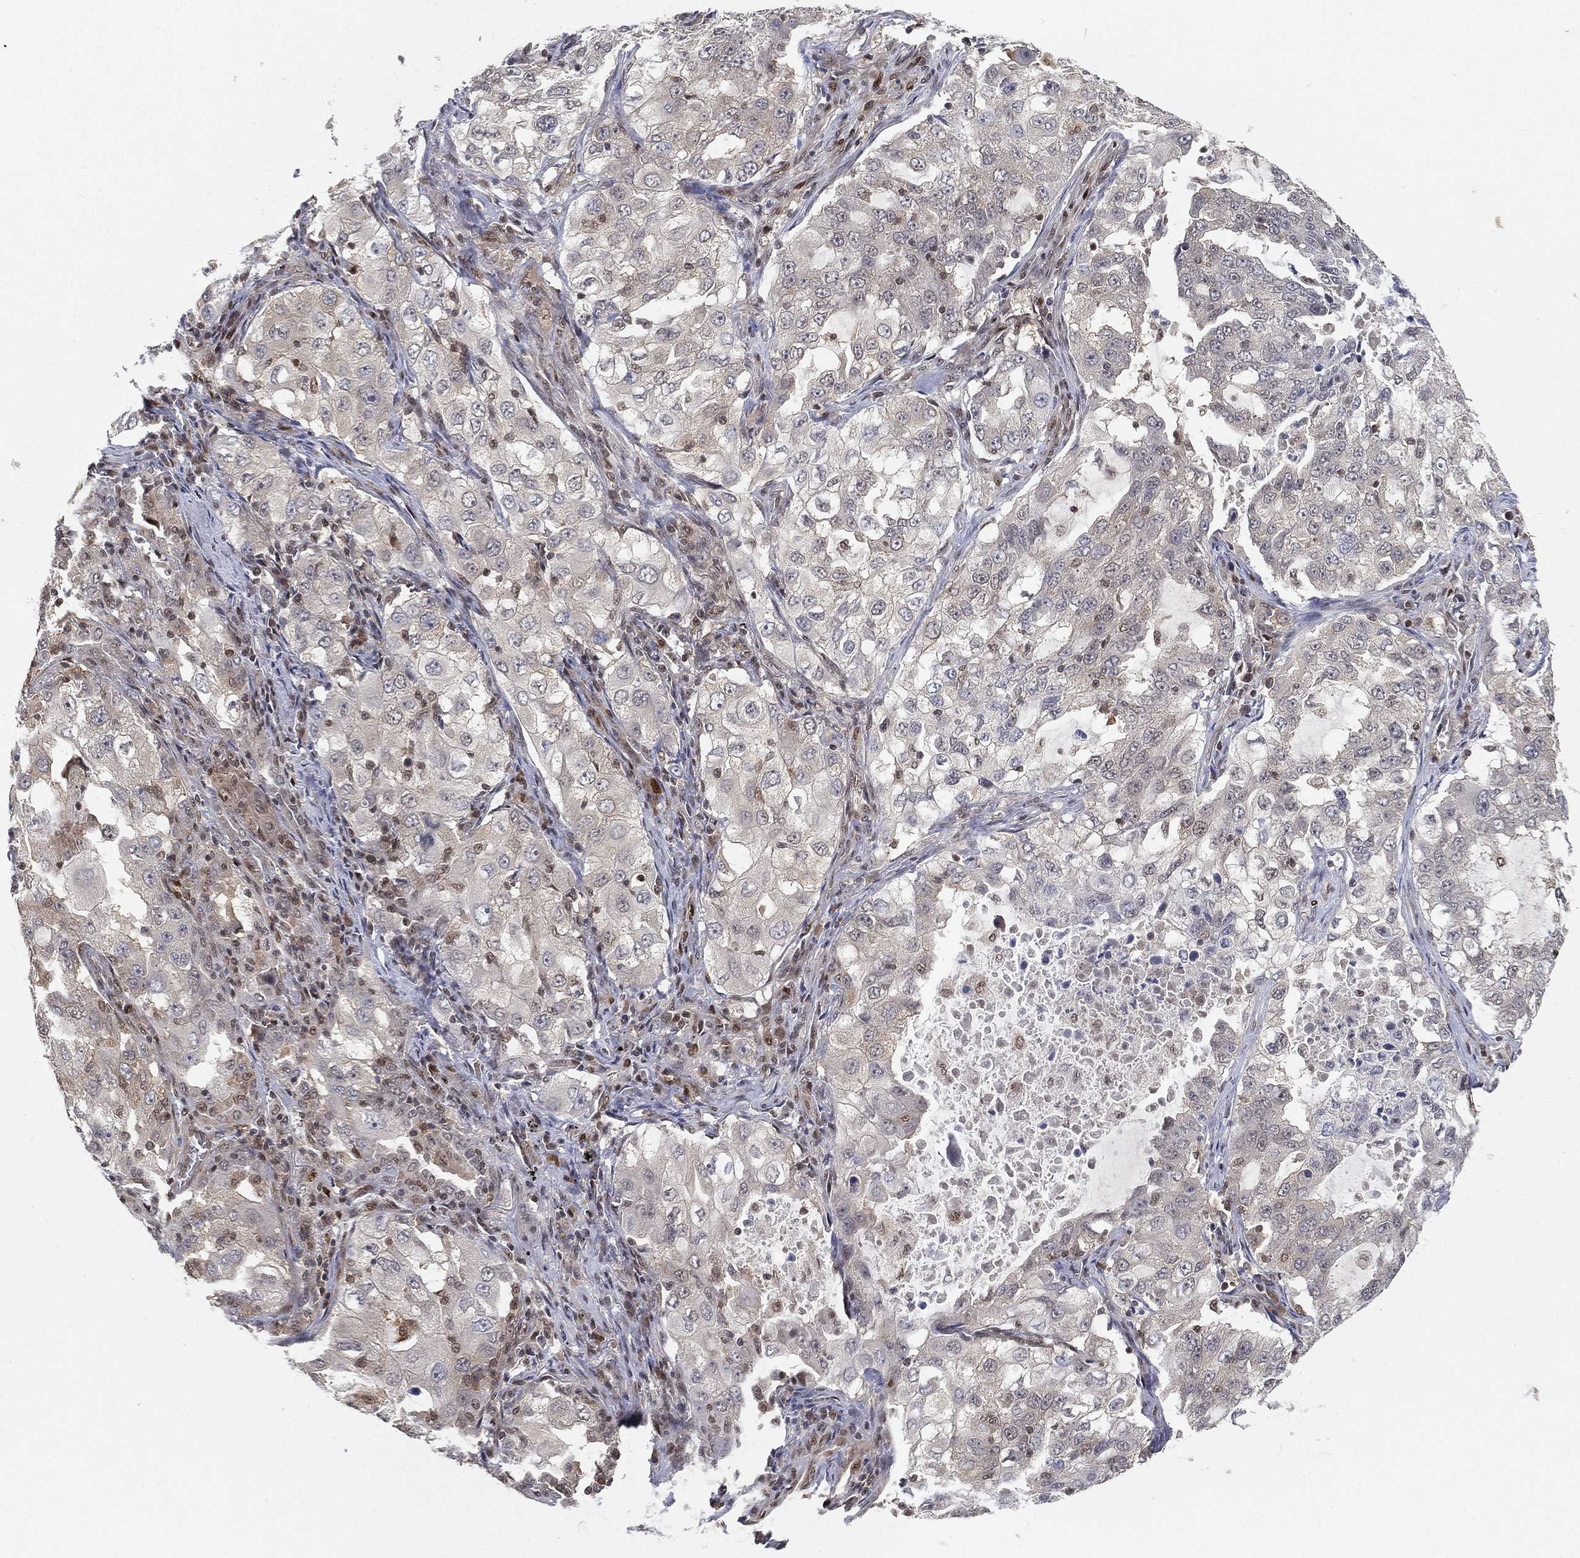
{"staining": {"intensity": "negative", "quantity": "none", "location": "none"}, "tissue": "lung cancer", "cell_type": "Tumor cells", "image_type": "cancer", "snomed": [{"axis": "morphology", "description": "Adenocarcinoma, NOS"}, {"axis": "topography", "description": "Lung"}], "caption": "This is a photomicrograph of immunohistochemistry staining of lung cancer, which shows no positivity in tumor cells. The staining is performed using DAB (3,3'-diaminobenzidine) brown chromogen with nuclei counter-stained in using hematoxylin.", "gene": "CRTC3", "patient": {"sex": "female", "age": 61}}